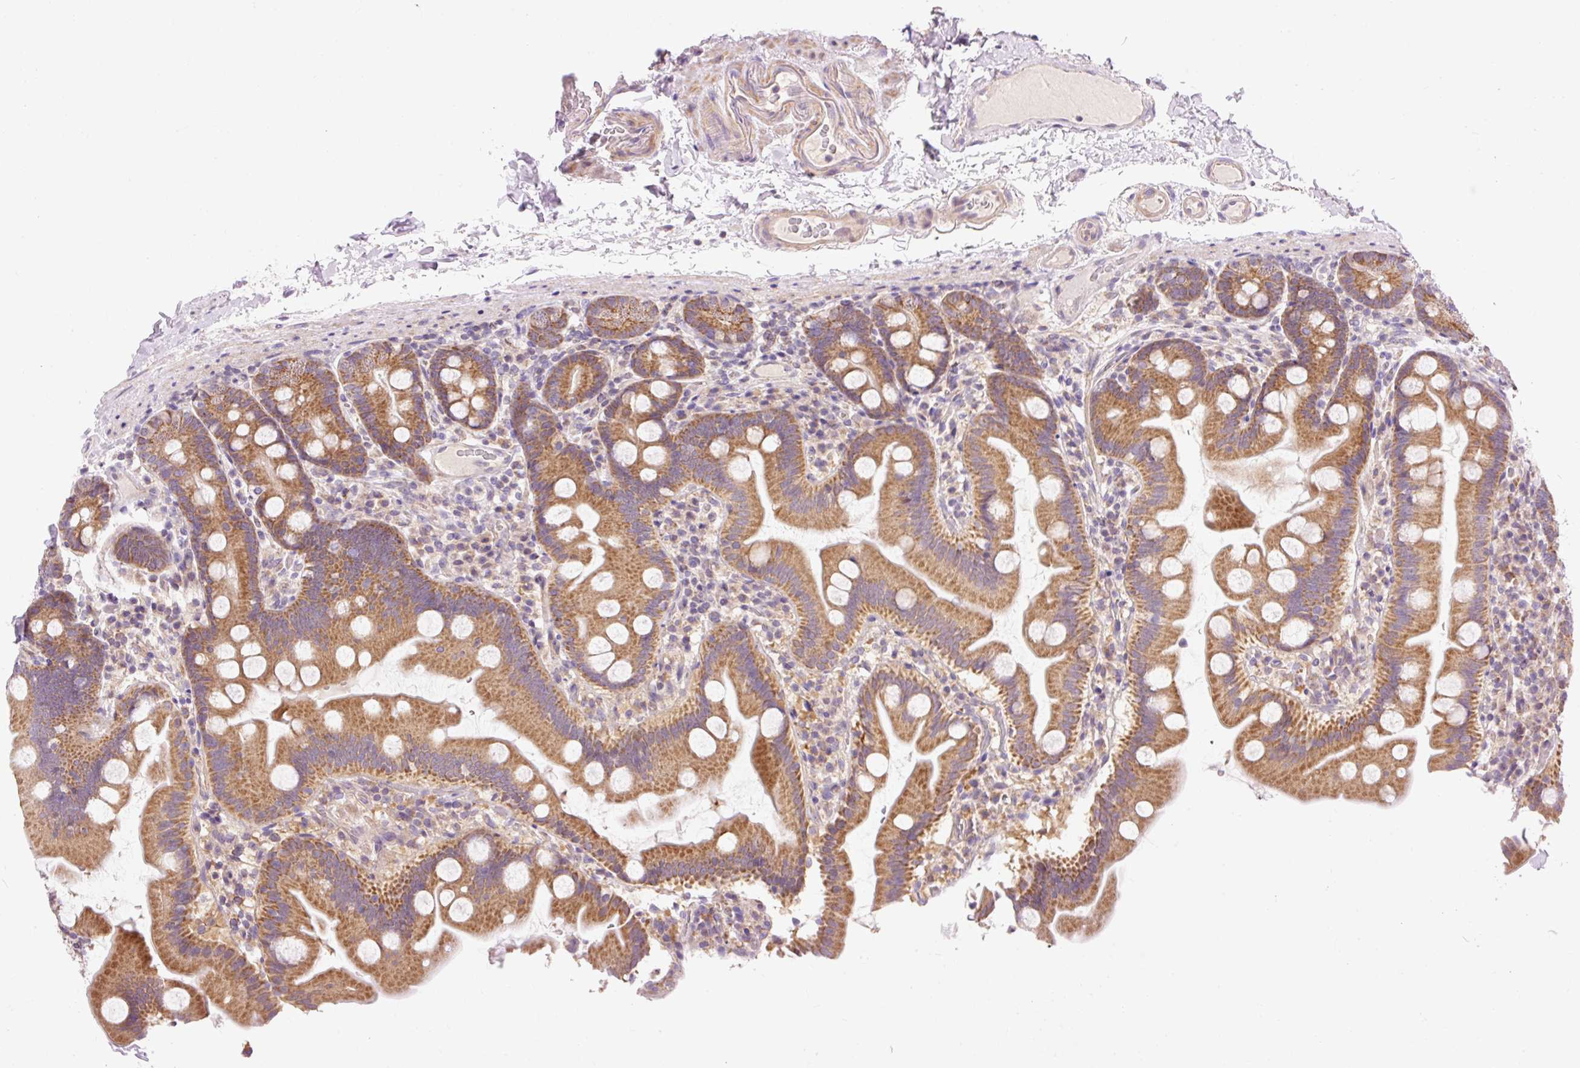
{"staining": {"intensity": "moderate", "quantity": ">75%", "location": "cytoplasmic/membranous"}, "tissue": "small intestine", "cell_type": "Glandular cells", "image_type": "normal", "snomed": [{"axis": "morphology", "description": "Normal tissue, NOS"}, {"axis": "topography", "description": "Small intestine"}], "caption": "Protein expression analysis of benign small intestine demonstrates moderate cytoplasmic/membranous expression in approximately >75% of glandular cells.", "gene": "IMMT", "patient": {"sex": "female", "age": 68}}